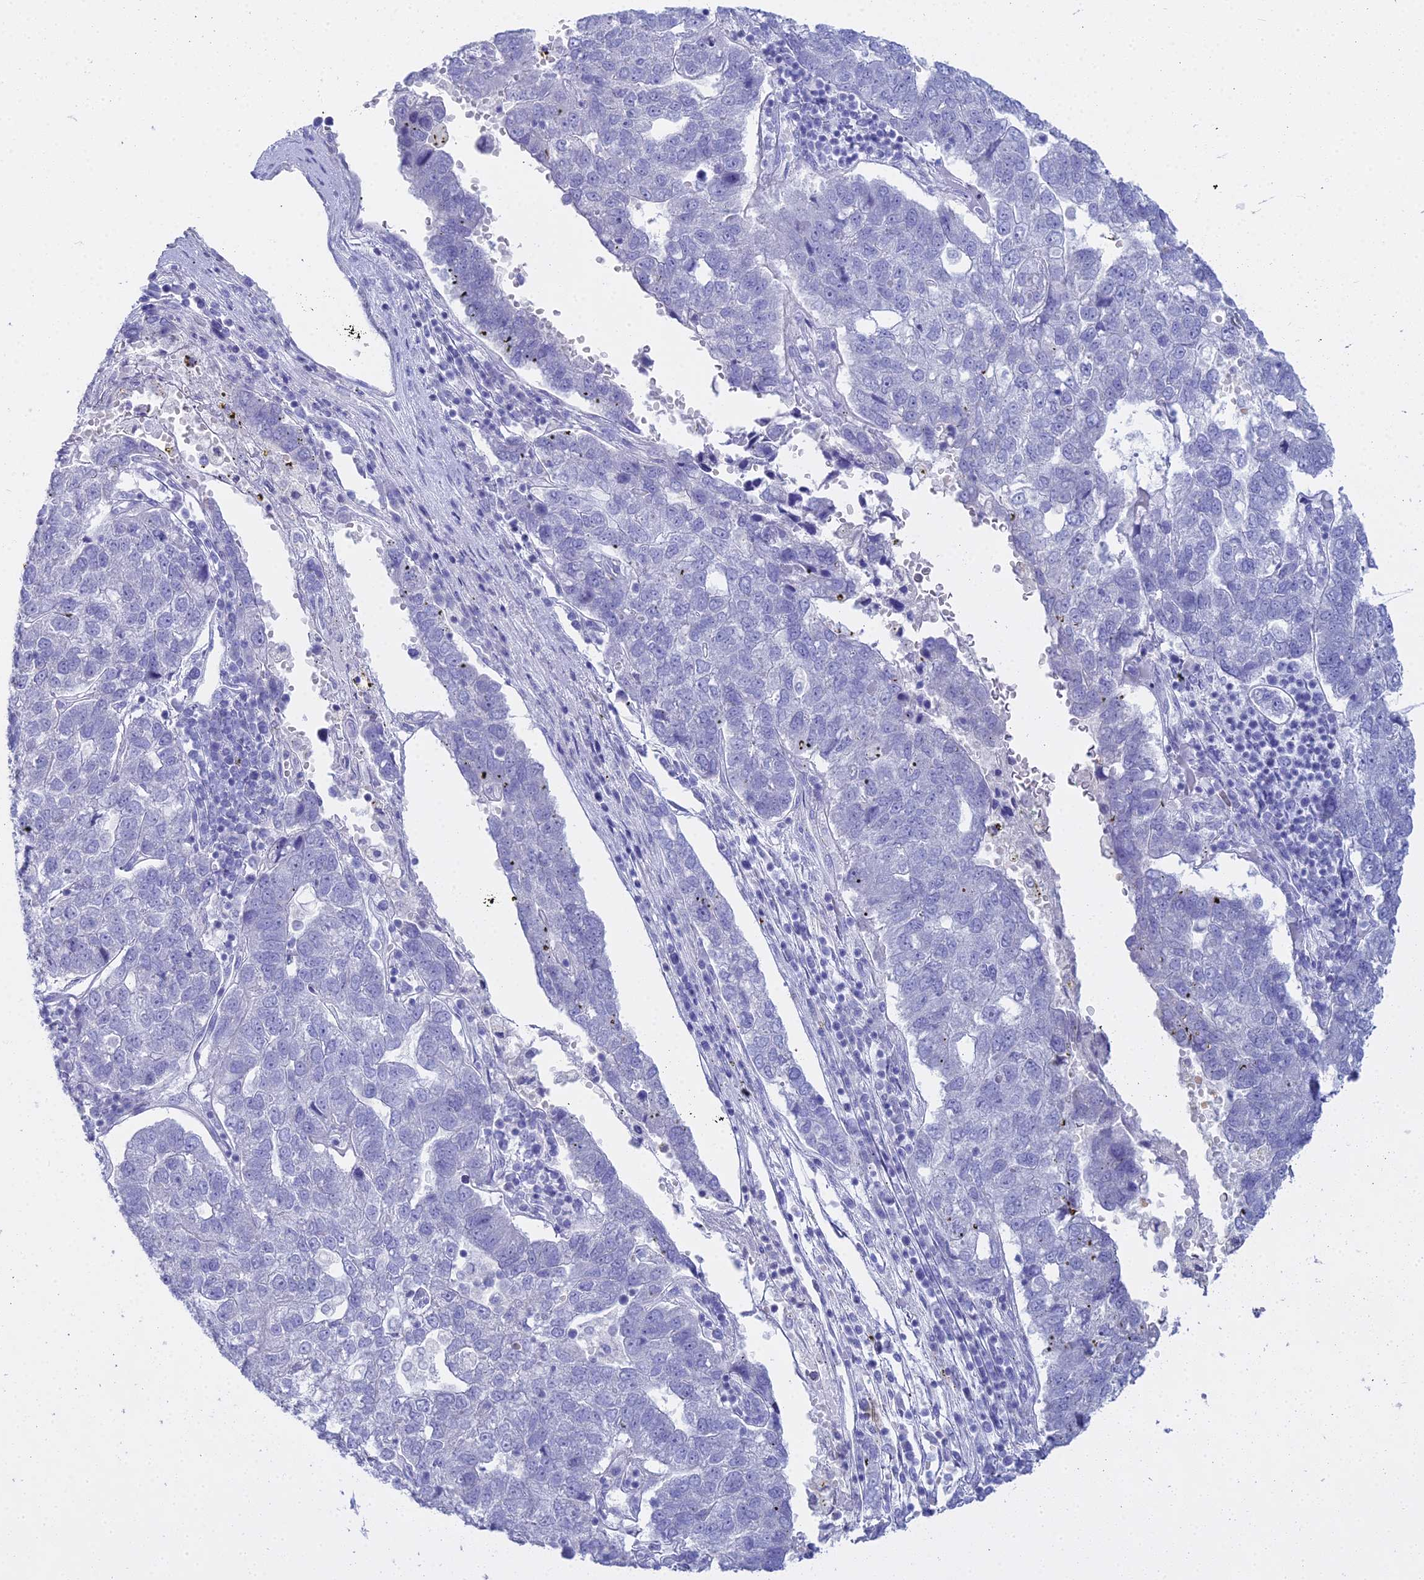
{"staining": {"intensity": "negative", "quantity": "none", "location": "none"}, "tissue": "pancreatic cancer", "cell_type": "Tumor cells", "image_type": "cancer", "snomed": [{"axis": "morphology", "description": "Adenocarcinoma, NOS"}, {"axis": "topography", "description": "Pancreas"}], "caption": "High power microscopy photomicrograph of an immunohistochemistry micrograph of pancreatic cancer (adenocarcinoma), revealing no significant positivity in tumor cells. (Brightfield microscopy of DAB (3,3'-diaminobenzidine) immunohistochemistry at high magnification).", "gene": "S100A7", "patient": {"sex": "female", "age": 61}}